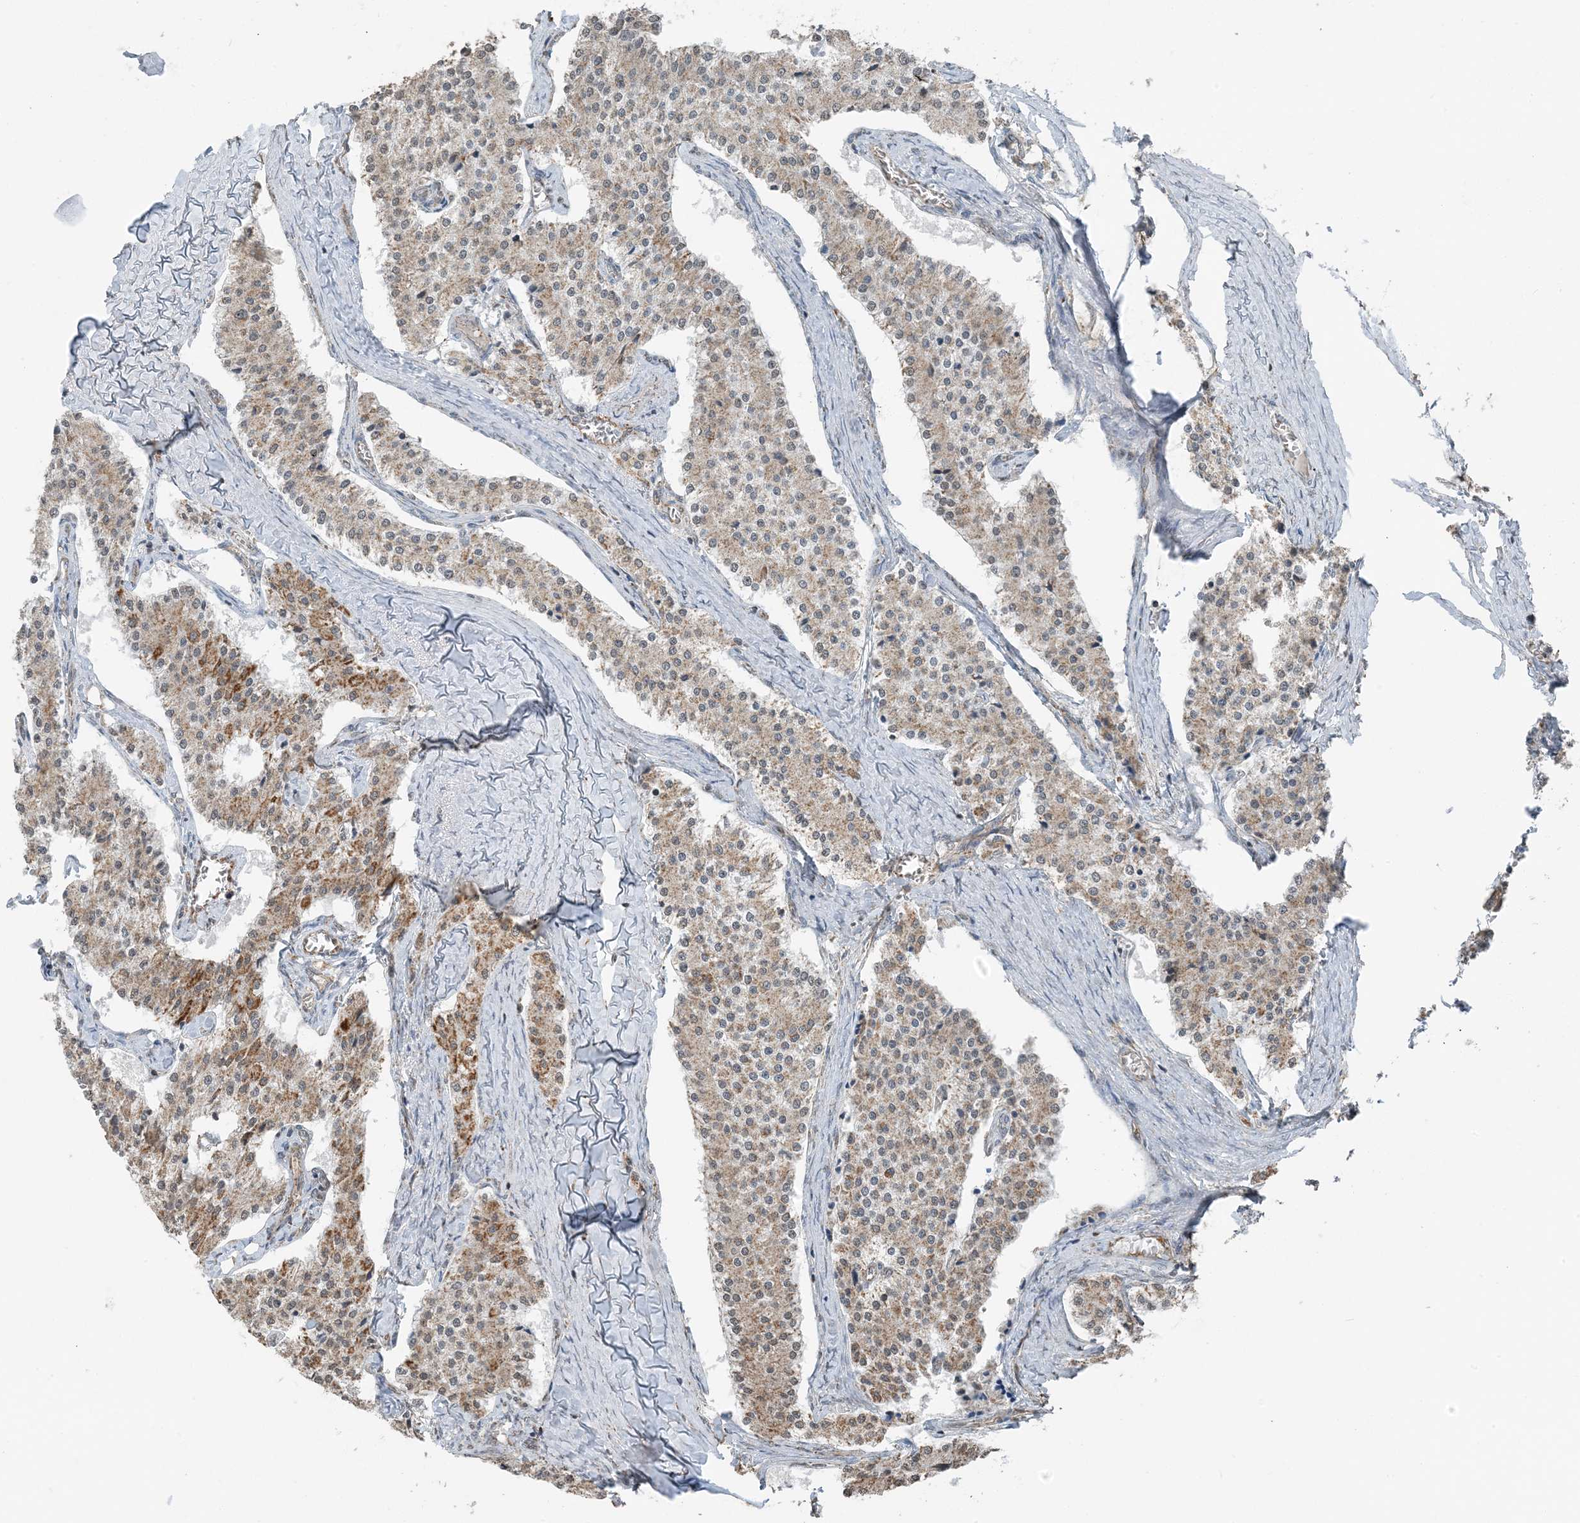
{"staining": {"intensity": "moderate", "quantity": "<25%", "location": "cytoplasmic/membranous"}, "tissue": "carcinoid", "cell_type": "Tumor cells", "image_type": "cancer", "snomed": [{"axis": "morphology", "description": "Carcinoid, malignant, NOS"}, {"axis": "topography", "description": "Colon"}], "caption": "Carcinoid stained with a brown dye reveals moderate cytoplasmic/membranous positive expression in approximately <25% of tumor cells.", "gene": "PILRB", "patient": {"sex": "female", "age": 52}}